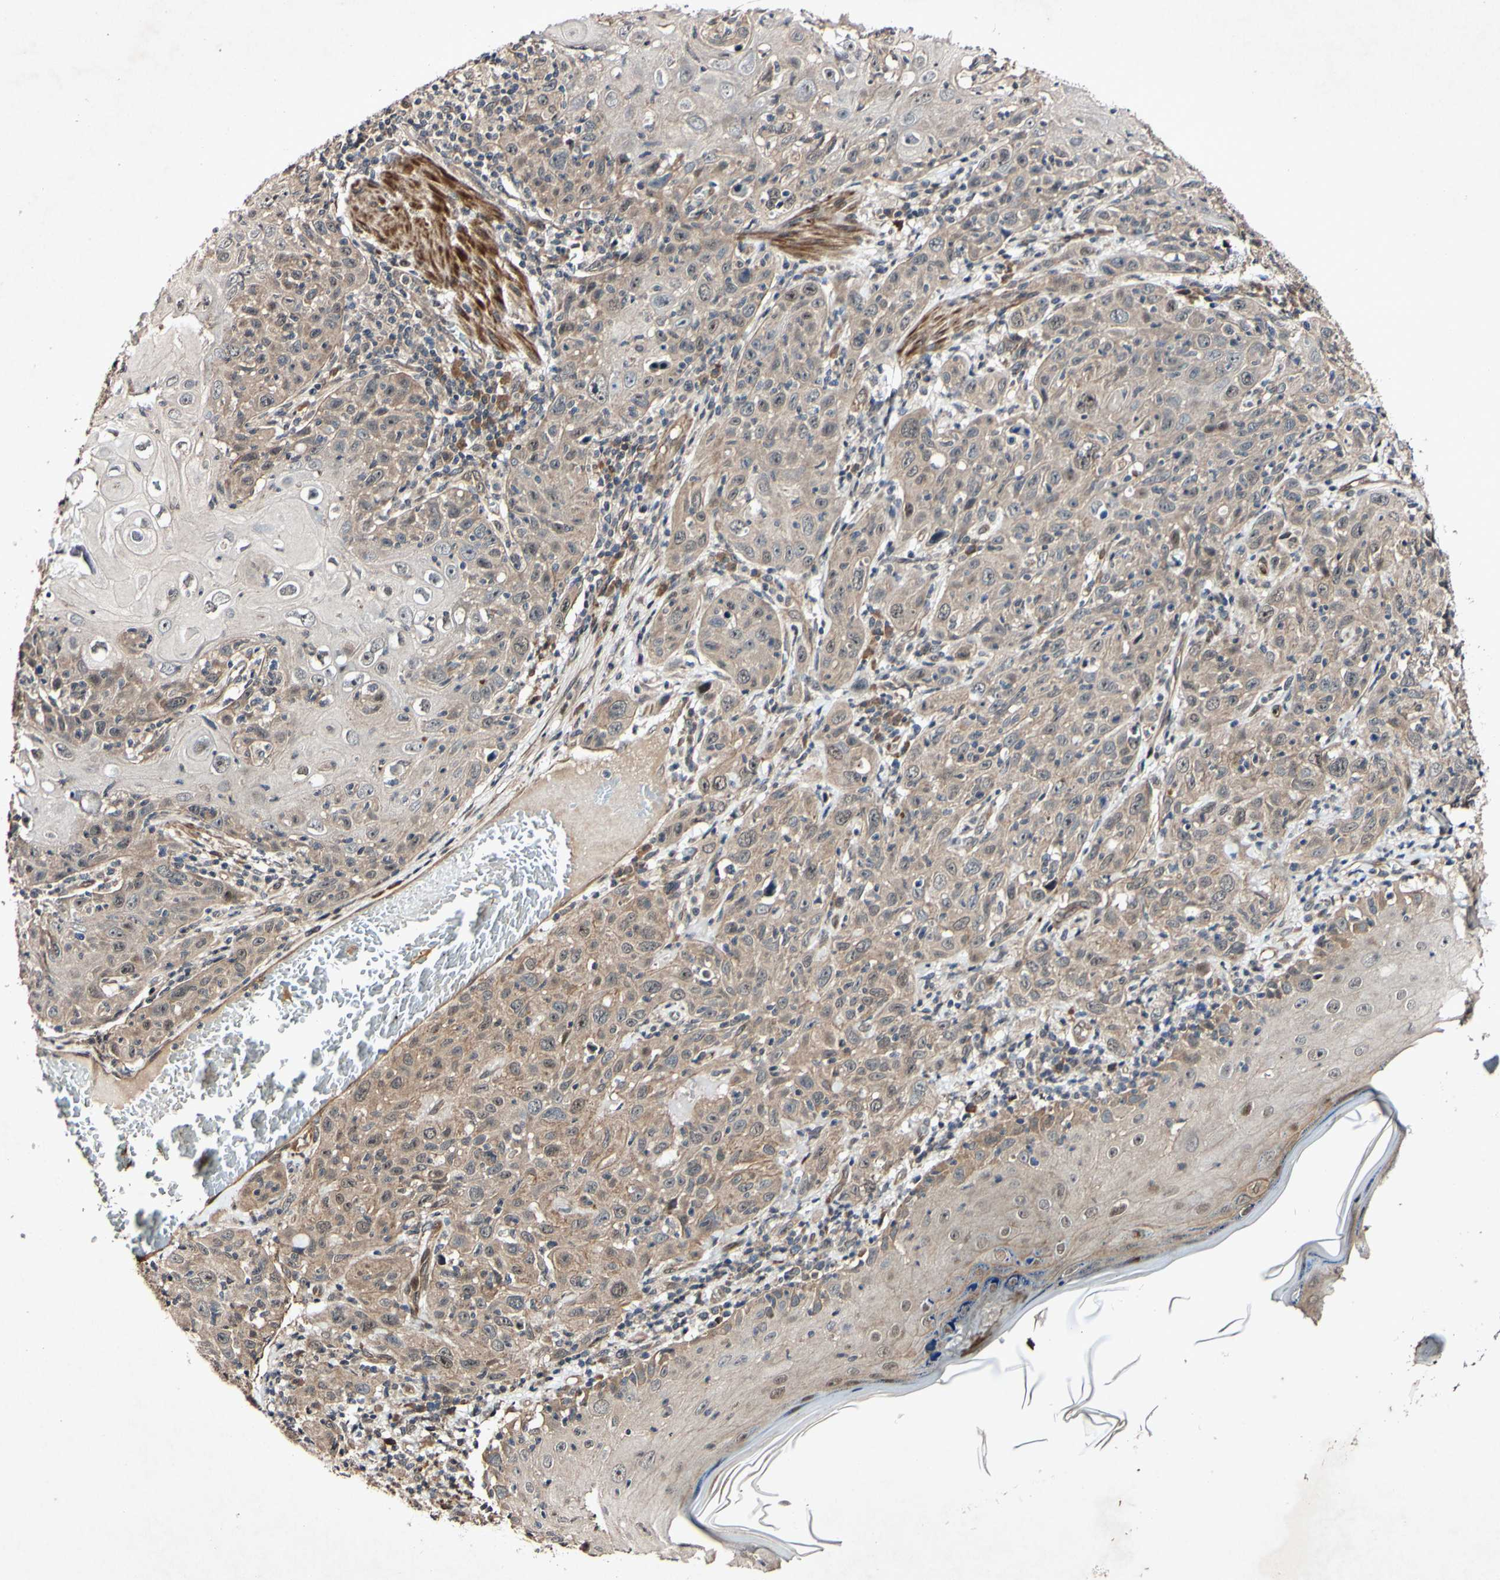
{"staining": {"intensity": "moderate", "quantity": ">75%", "location": "cytoplasmic/membranous"}, "tissue": "skin cancer", "cell_type": "Tumor cells", "image_type": "cancer", "snomed": [{"axis": "morphology", "description": "Squamous cell carcinoma, NOS"}, {"axis": "topography", "description": "Skin"}], "caption": "The photomicrograph reveals staining of skin cancer (squamous cell carcinoma), revealing moderate cytoplasmic/membranous protein expression (brown color) within tumor cells. The staining was performed using DAB (3,3'-diaminobenzidine), with brown indicating positive protein expression. Nuclei are stained blue with hematoxylin.", "gene": "CSNK1E", "patient": {"sex": "female", "age": 88}}